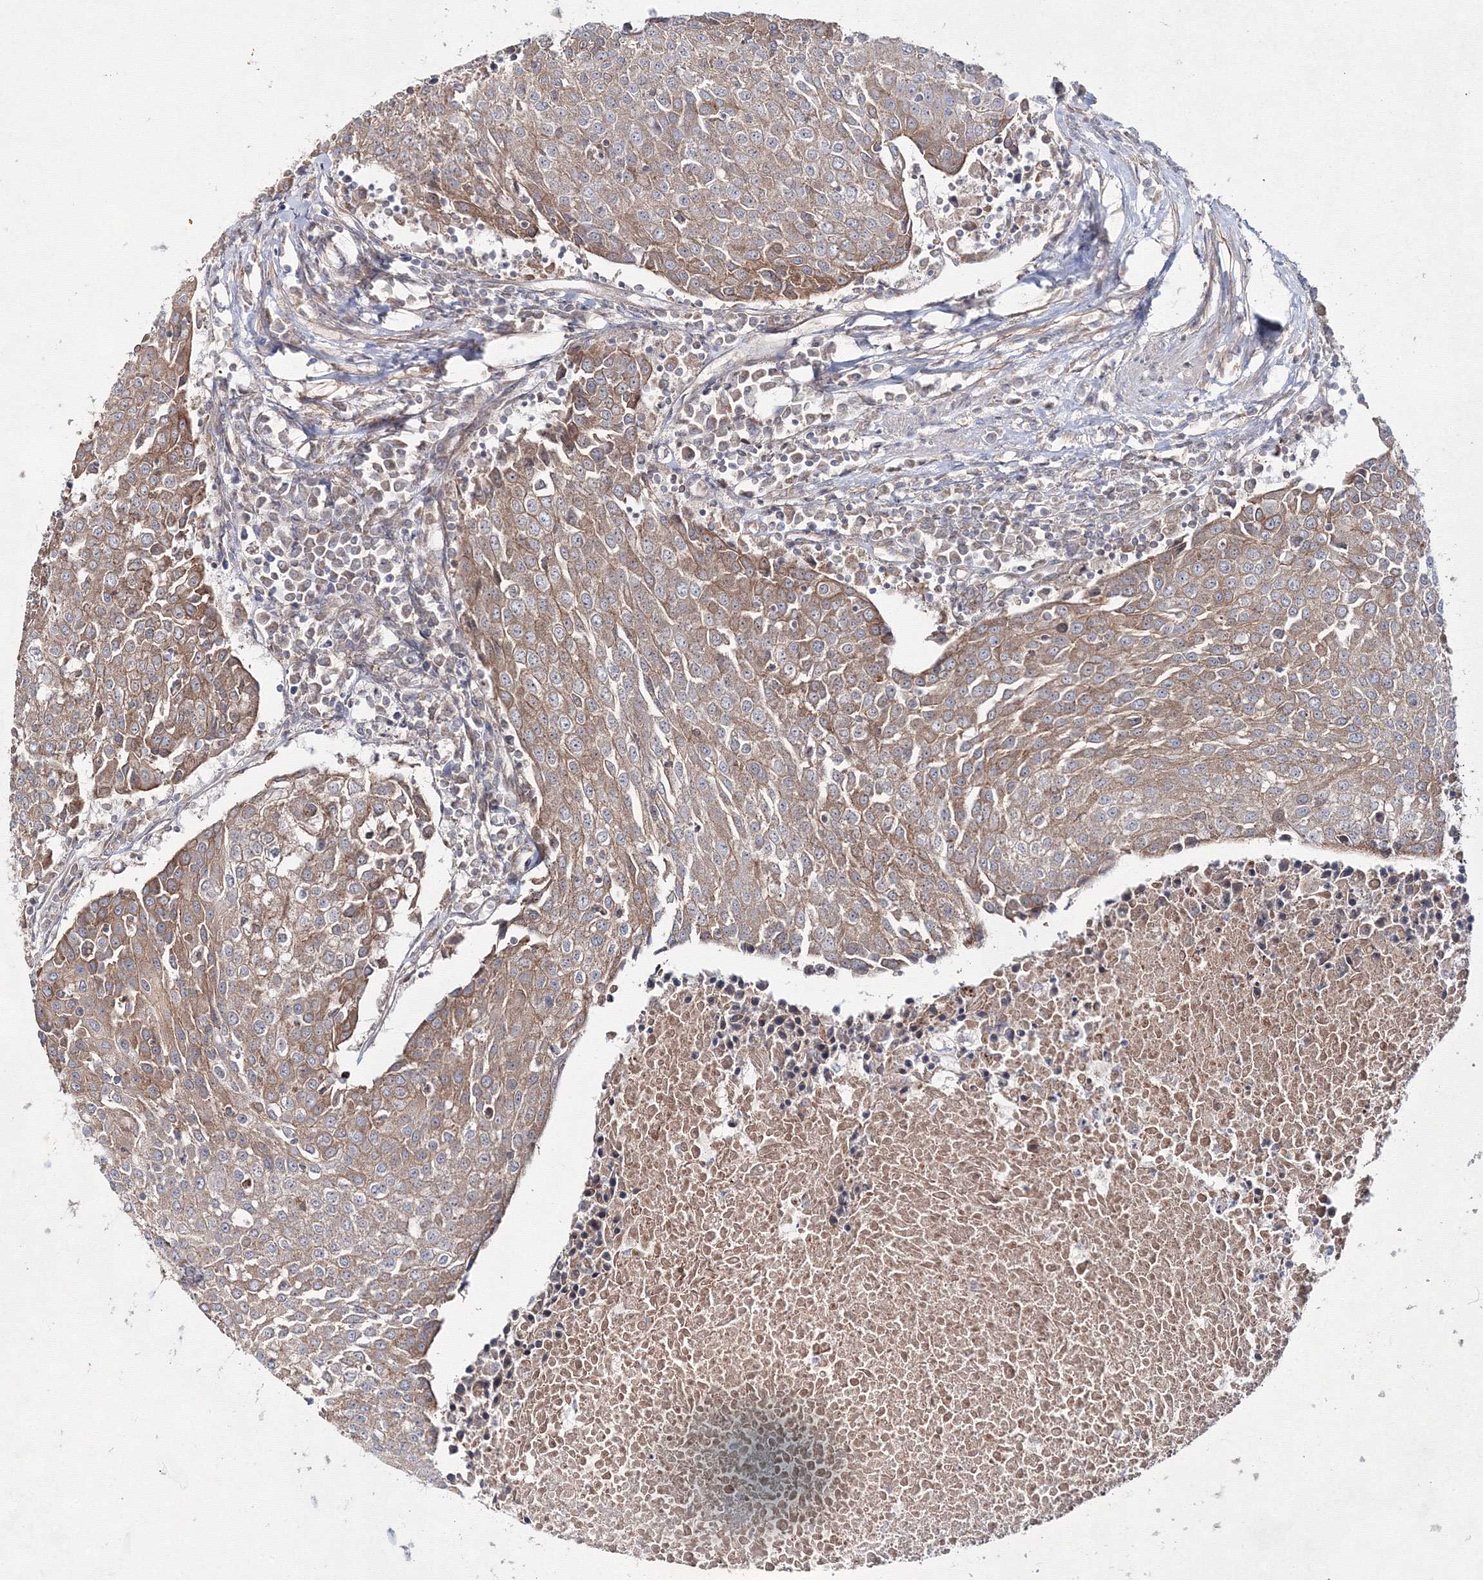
{"staining": {"intensity": "weak", "quantity": ">75%", "location": "cytoplasmic/membranous"}, "tissue": "urothelial cancer", "cell_type": "Tumor cells", "image_type": "cancer", "snomed": [{"axis": "morphology", "description": "Urothelial carcinoma, High grade"}, {"axis": "topography", "description": "Urinary bladder"}], "caption": "Protein staining shows weak cytoplasmic/membranous staining in approximately >75% of tumor cells in urothelial carcinoma (high-grade).", "gene": "EXOC6", "patient": {"sex": "female", "age": 85}}